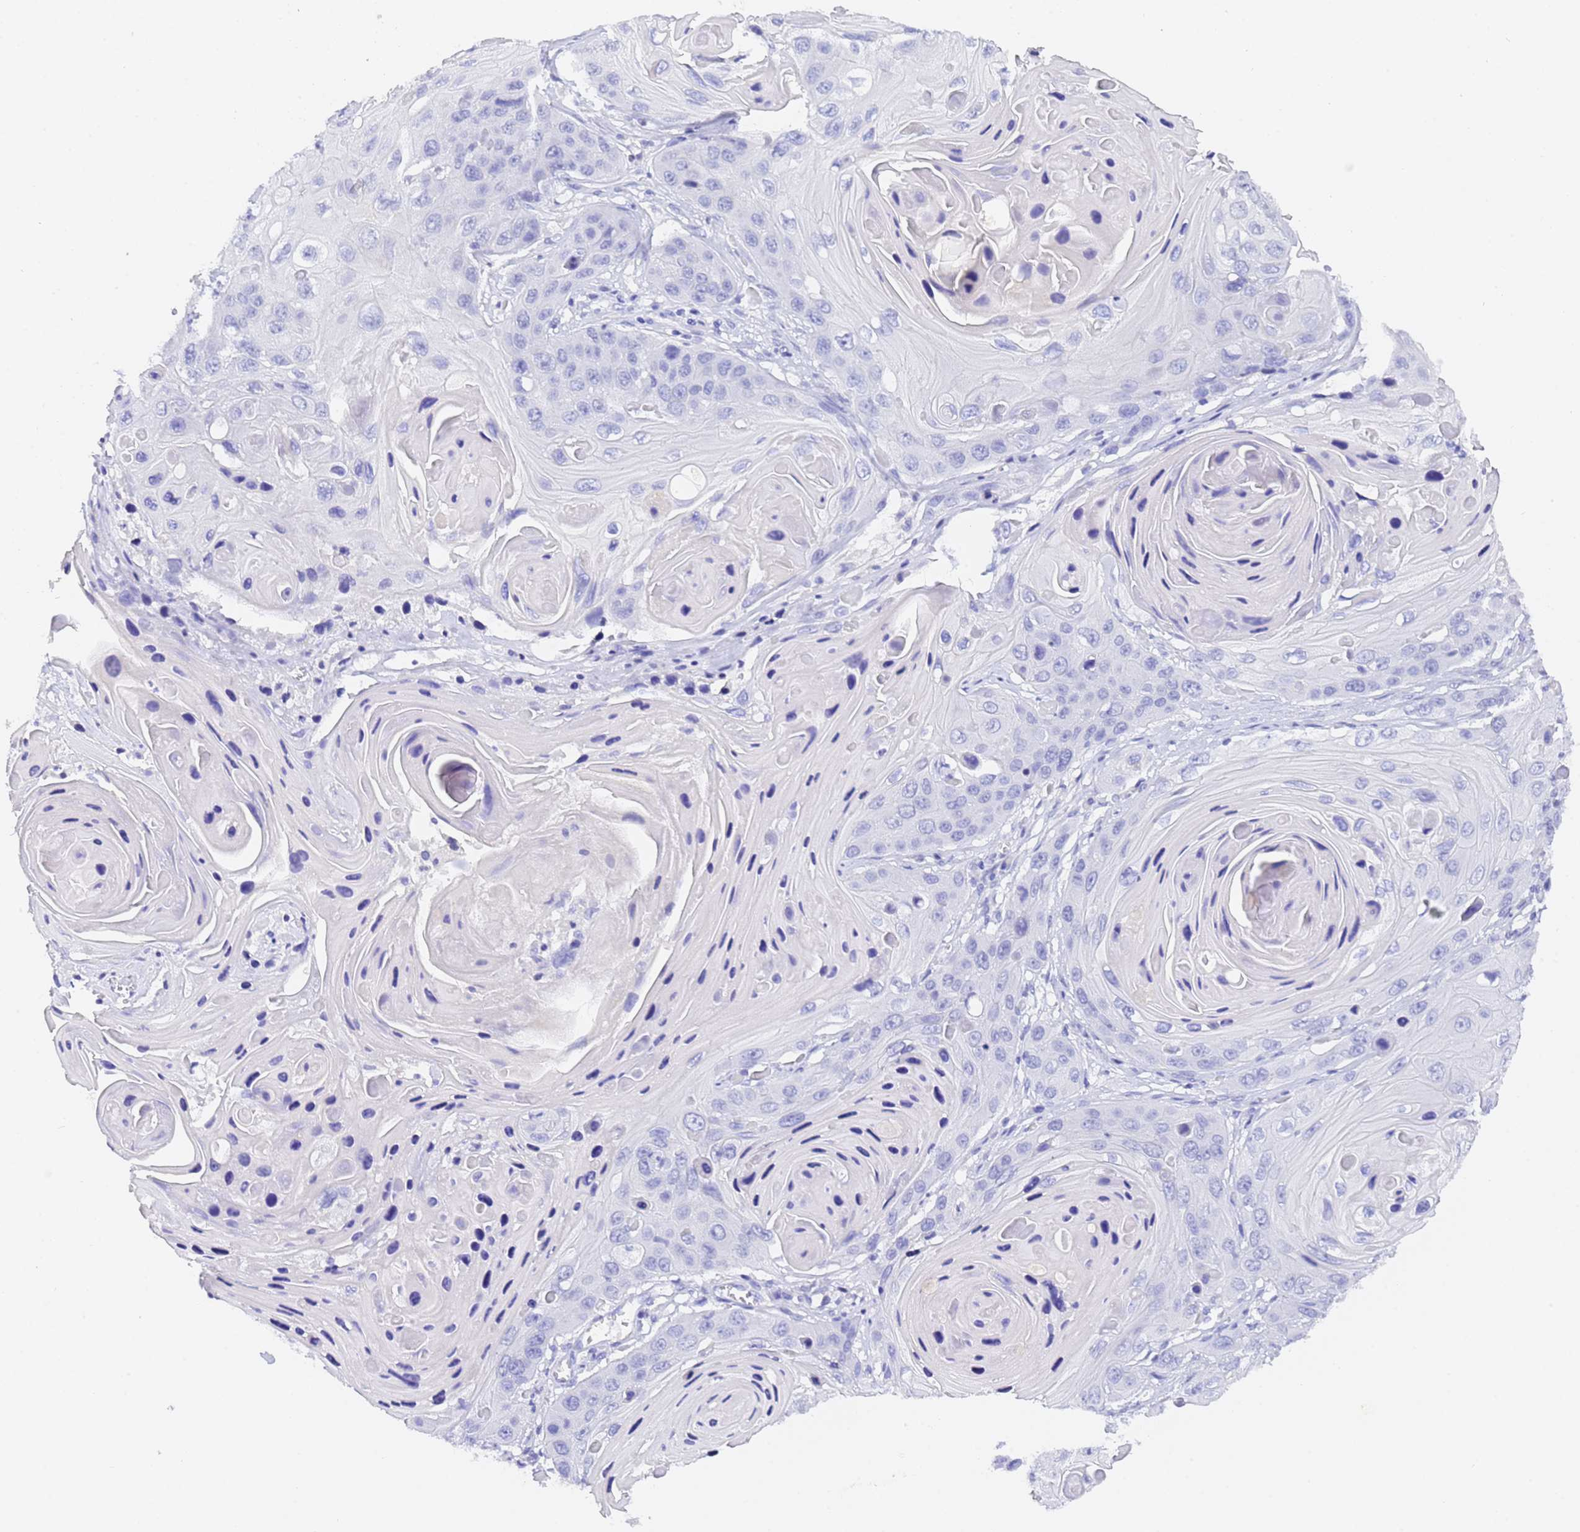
{"staining": {"intensity": "negative", "quantity": "none", "location": "none"}, "tissue": "skin cancer", "cell_type": "Tumor cells", "image_type": "cancer", "snomed": [{"axis": "morphology", "description": "Squamous cell carcinoma, NOS"}, {"axis": "topography", "description": "Skin"}], "caption": "This is an immunohistochemistry micrograph of human skin squamous cell carcinoma. There is no expression in tumor cells.", "gene": "GABRA1", "patient": {"sex": "male", "age": 55}}